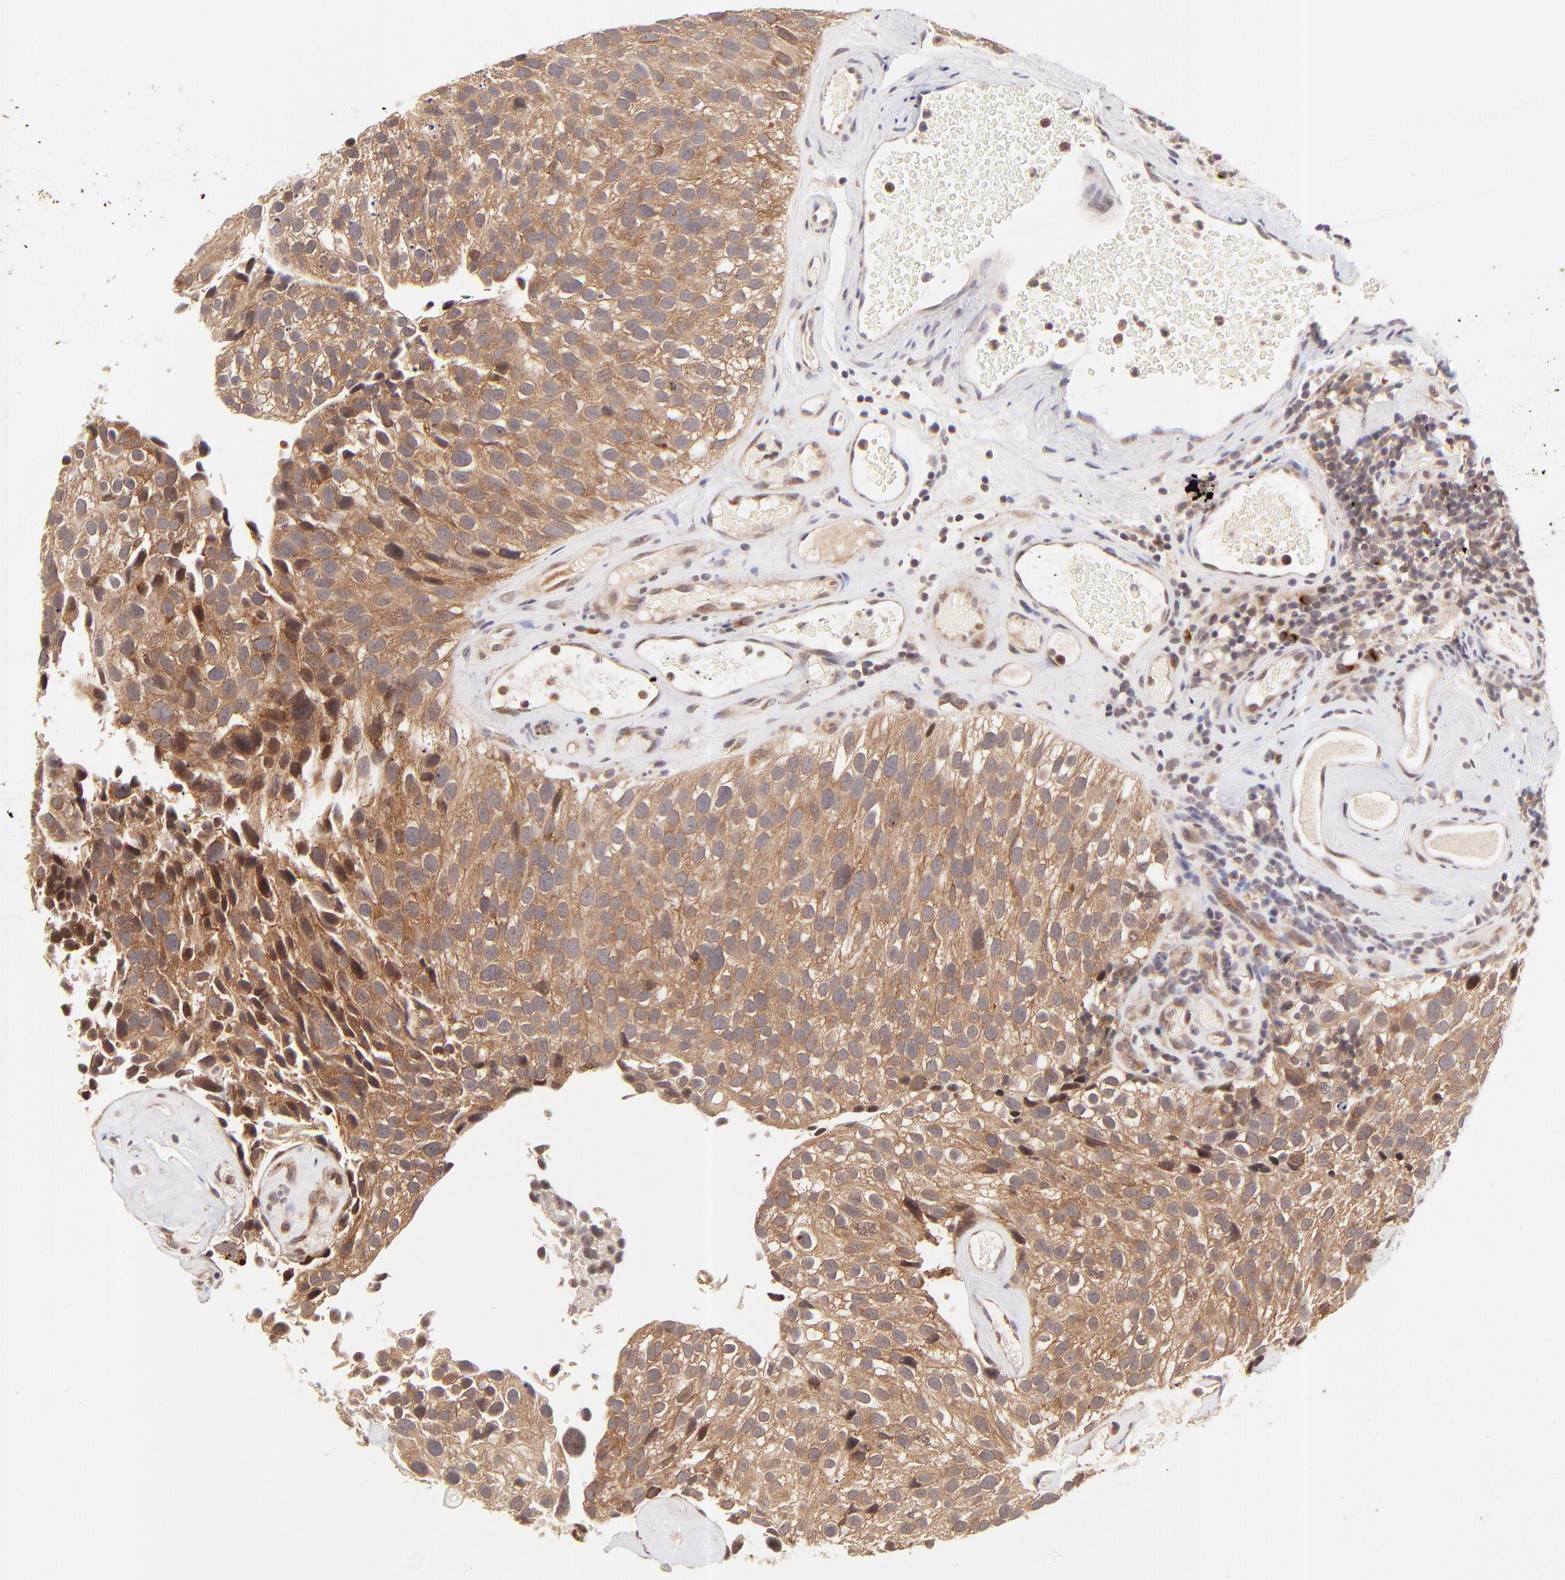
{"staining": {"intensity": "strong", "quantity": ">75%", "location": "cytoplasmic/membranous"}, "tissue": "urothelial cancer", "cell_type": "Tumor cells", "image_type": "cancer", "snomed": [{"axis": "morphology", "description": "Urothelial carcinoma, High grade"}, {"axis": "topography", "description": "Urinary bladder"}], "caption": "Urothelial cancer was stained to show a protein in brown. There is high levels of strong cytoplasmic/membranous positivity in approximately >75% of tumor cells.", "gene": "TNRC6B", "patient": {"sex": "male", "age": 72}}